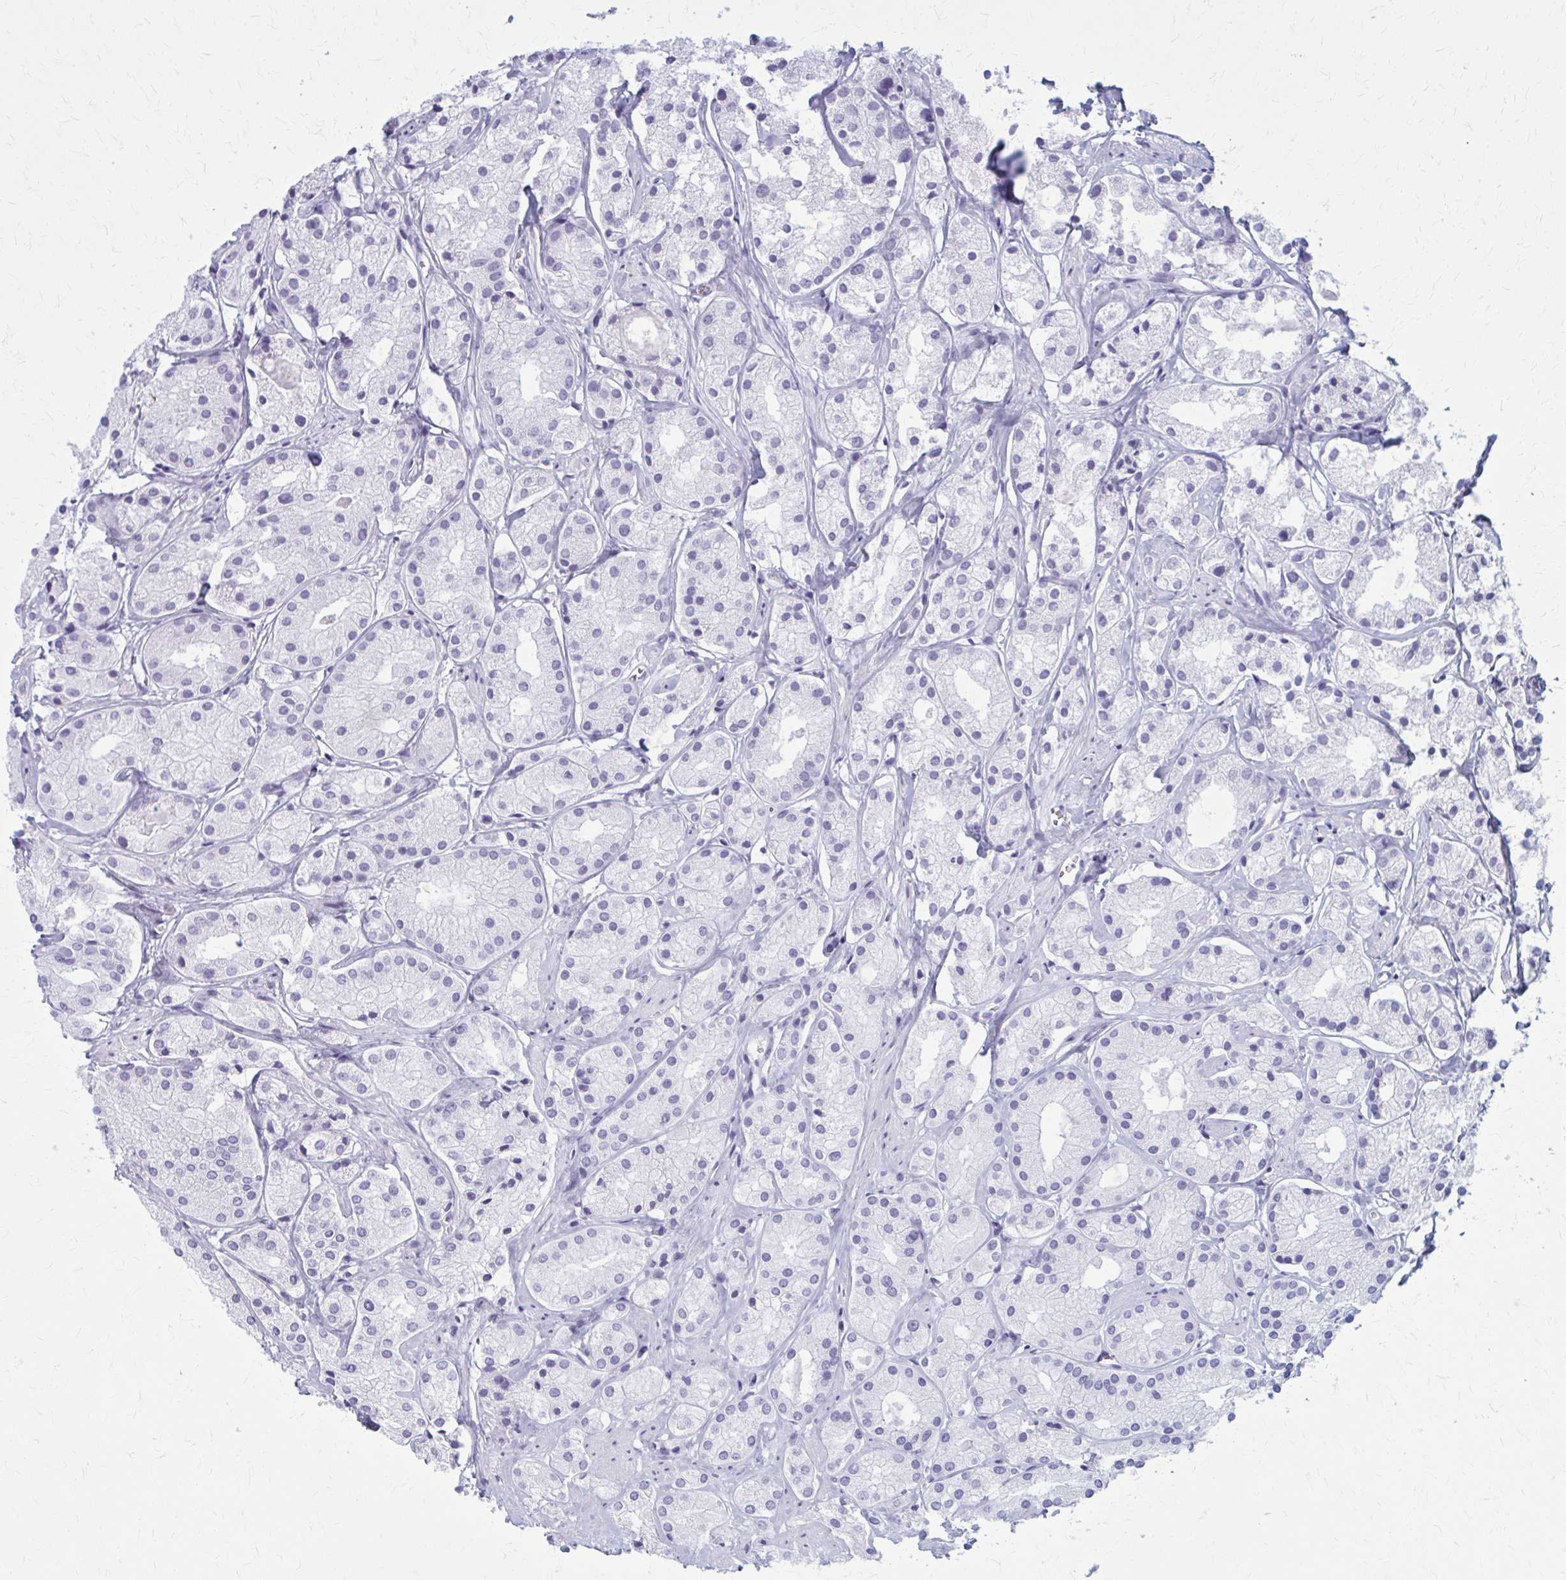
{"staining": {"intensity": "negative", "quantity": "none", "location": "none"}, "tissue": "prostate cancer", "cell_type": "Tumor cells", "image_type": "cancer", "snomed": [{"axis": "morphology", "description": "Adenocarcinoma, Low grade"}, {"axis": "topography", "description": "Prostate"}], "caption": "The micrograph shows no significant staining in tumor cells of prostate cancer.", "gene": "ZDHHC7", "patient": {"sex": "male", "age": 69}}